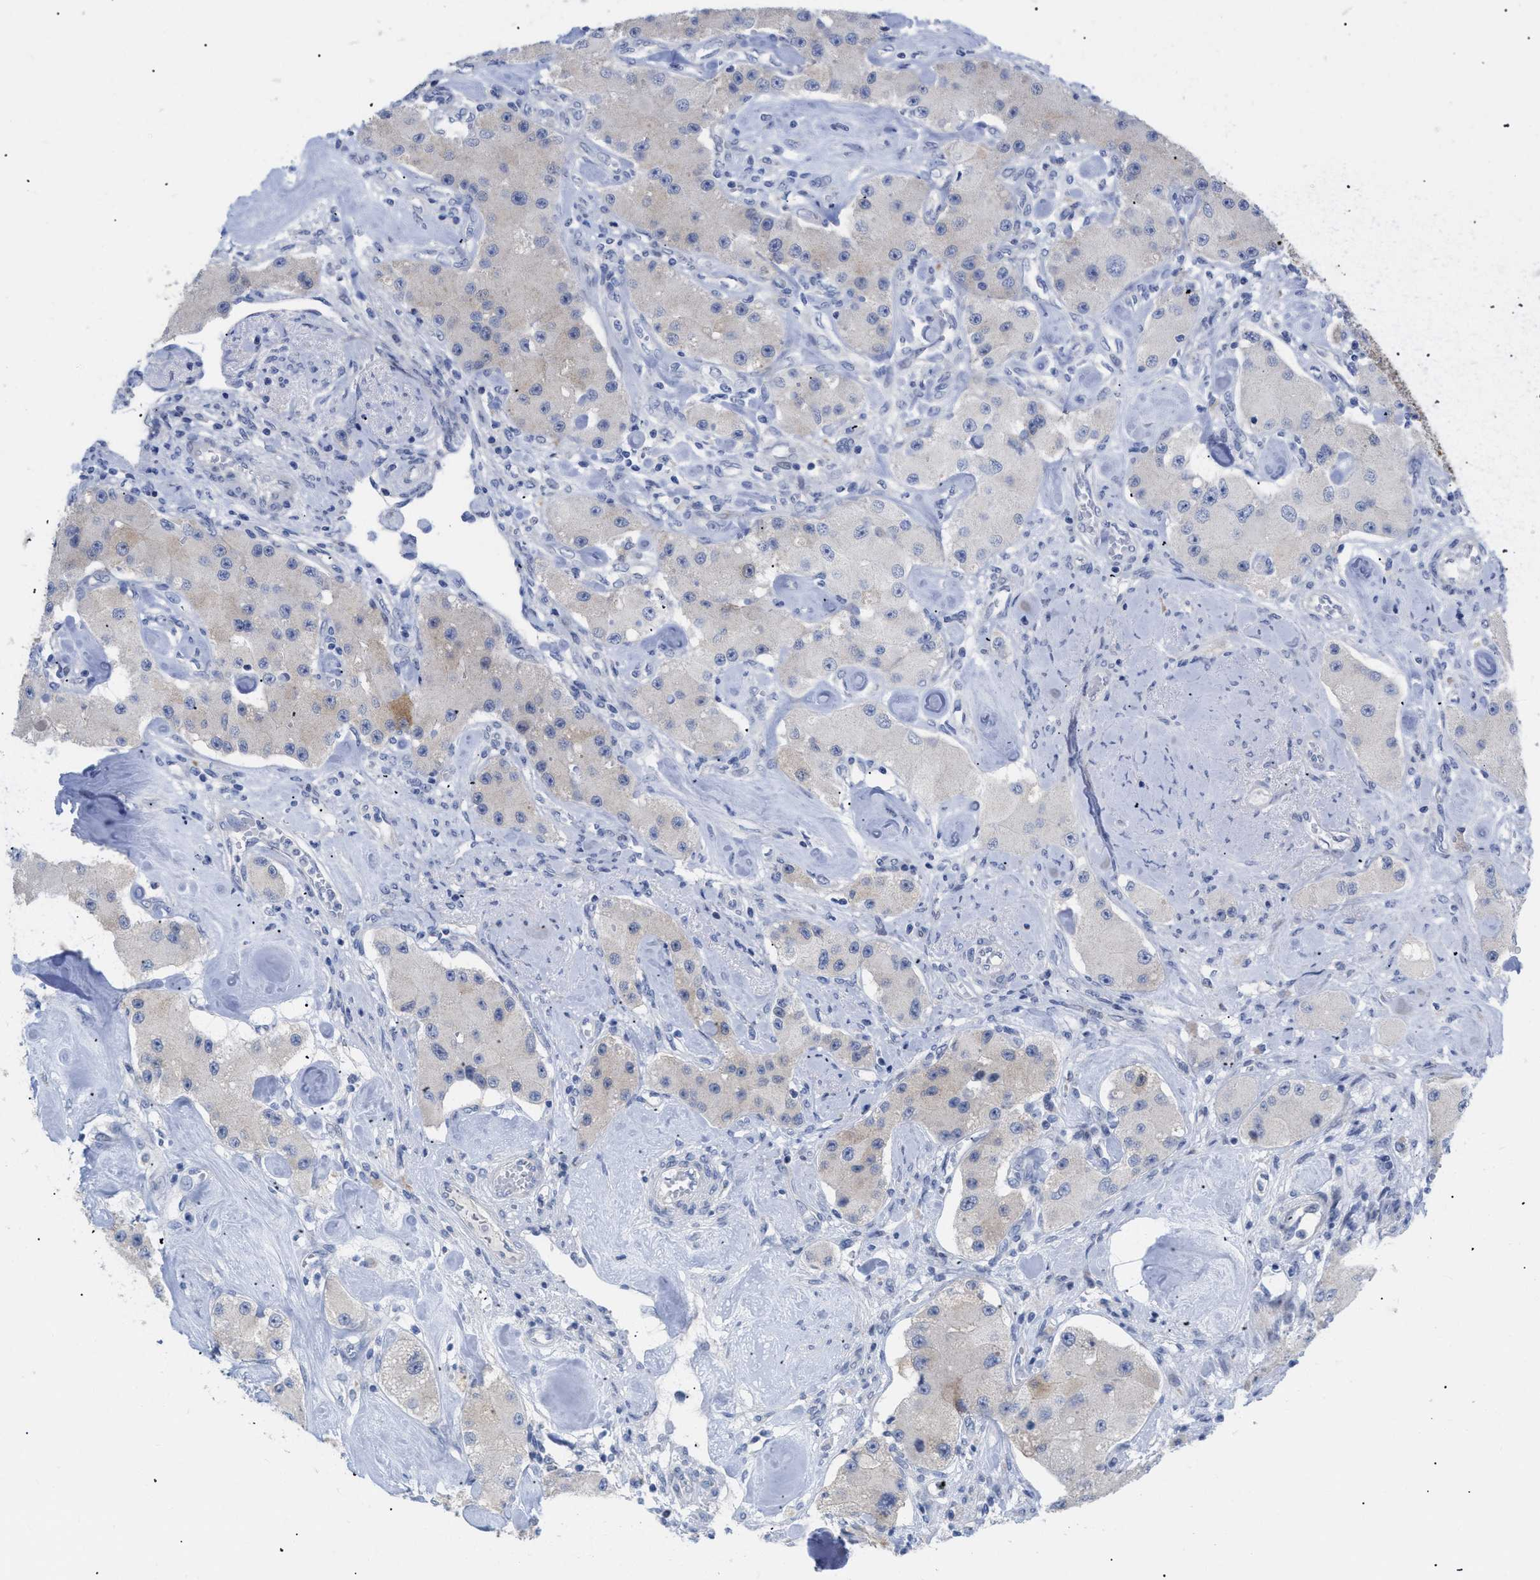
{"staining": {"intensity": "negative", "quantity": "none", "location": "none"}, "tissue": "carcinoid", "cell_type": "Tumor cells", "image_type": "cancer", "snomed": [{"axis": "morphology", "description": "Carcinoid, malignant, NOS"}, {"axis": "topography", "description": "Pancreas"}], "caption": "Tumor cells are negative for protein expression in human carcinoid.", "gene": "CAV3", "patient": {"sex": "male", "age": 41}}